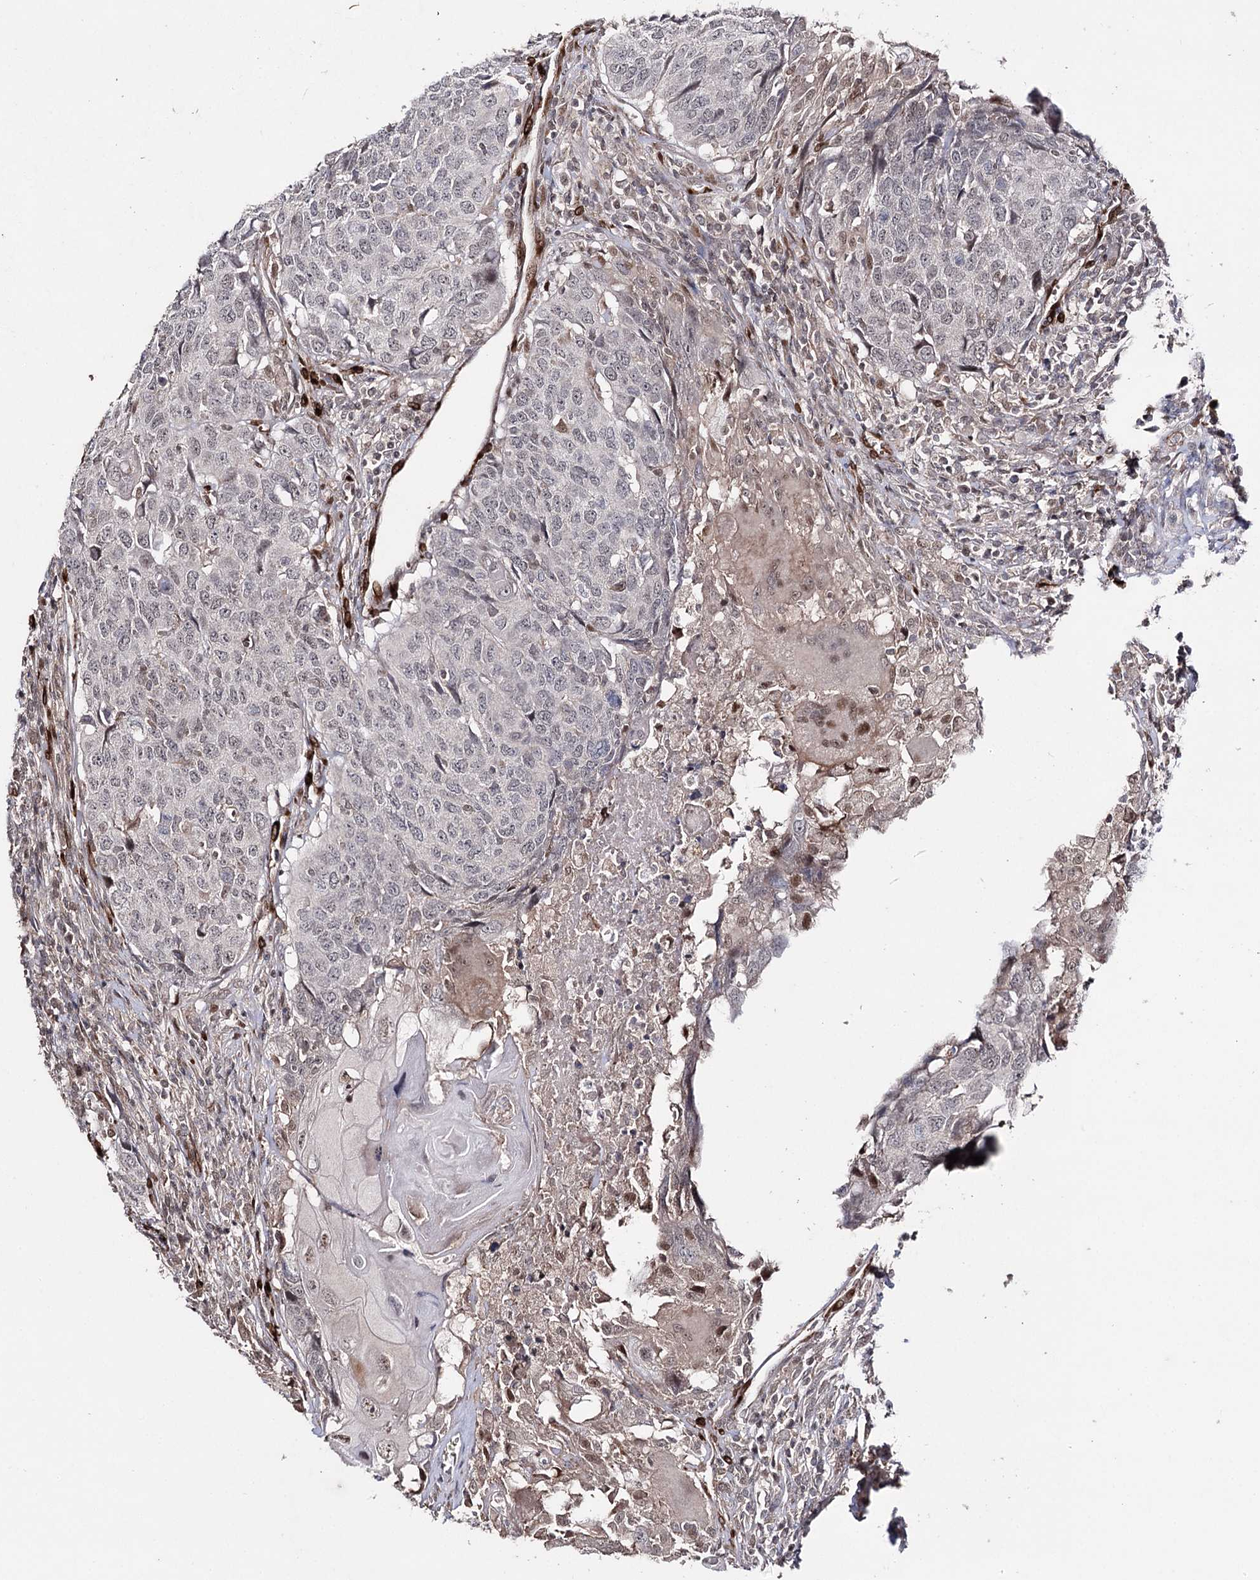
{"staining": {"intensity": "negative", "quantity": "none", "location": "none"}, "tissue": "head and neck cancer", "cell_type": "Tumor cells", "image_type": "cancer", "snomed": [{"axis": "morphology", "description": "Squamous cell carcinoma, NOS"}, {"axis": "topography", "description": "Head-Neck"}], "caption": "Histopathology image shows no significant protein expression in tumor cells of head and neck squamous cell carcinoma.", "gene": "HSD11B2", "patient": {"sex": "male", "age": 66}}